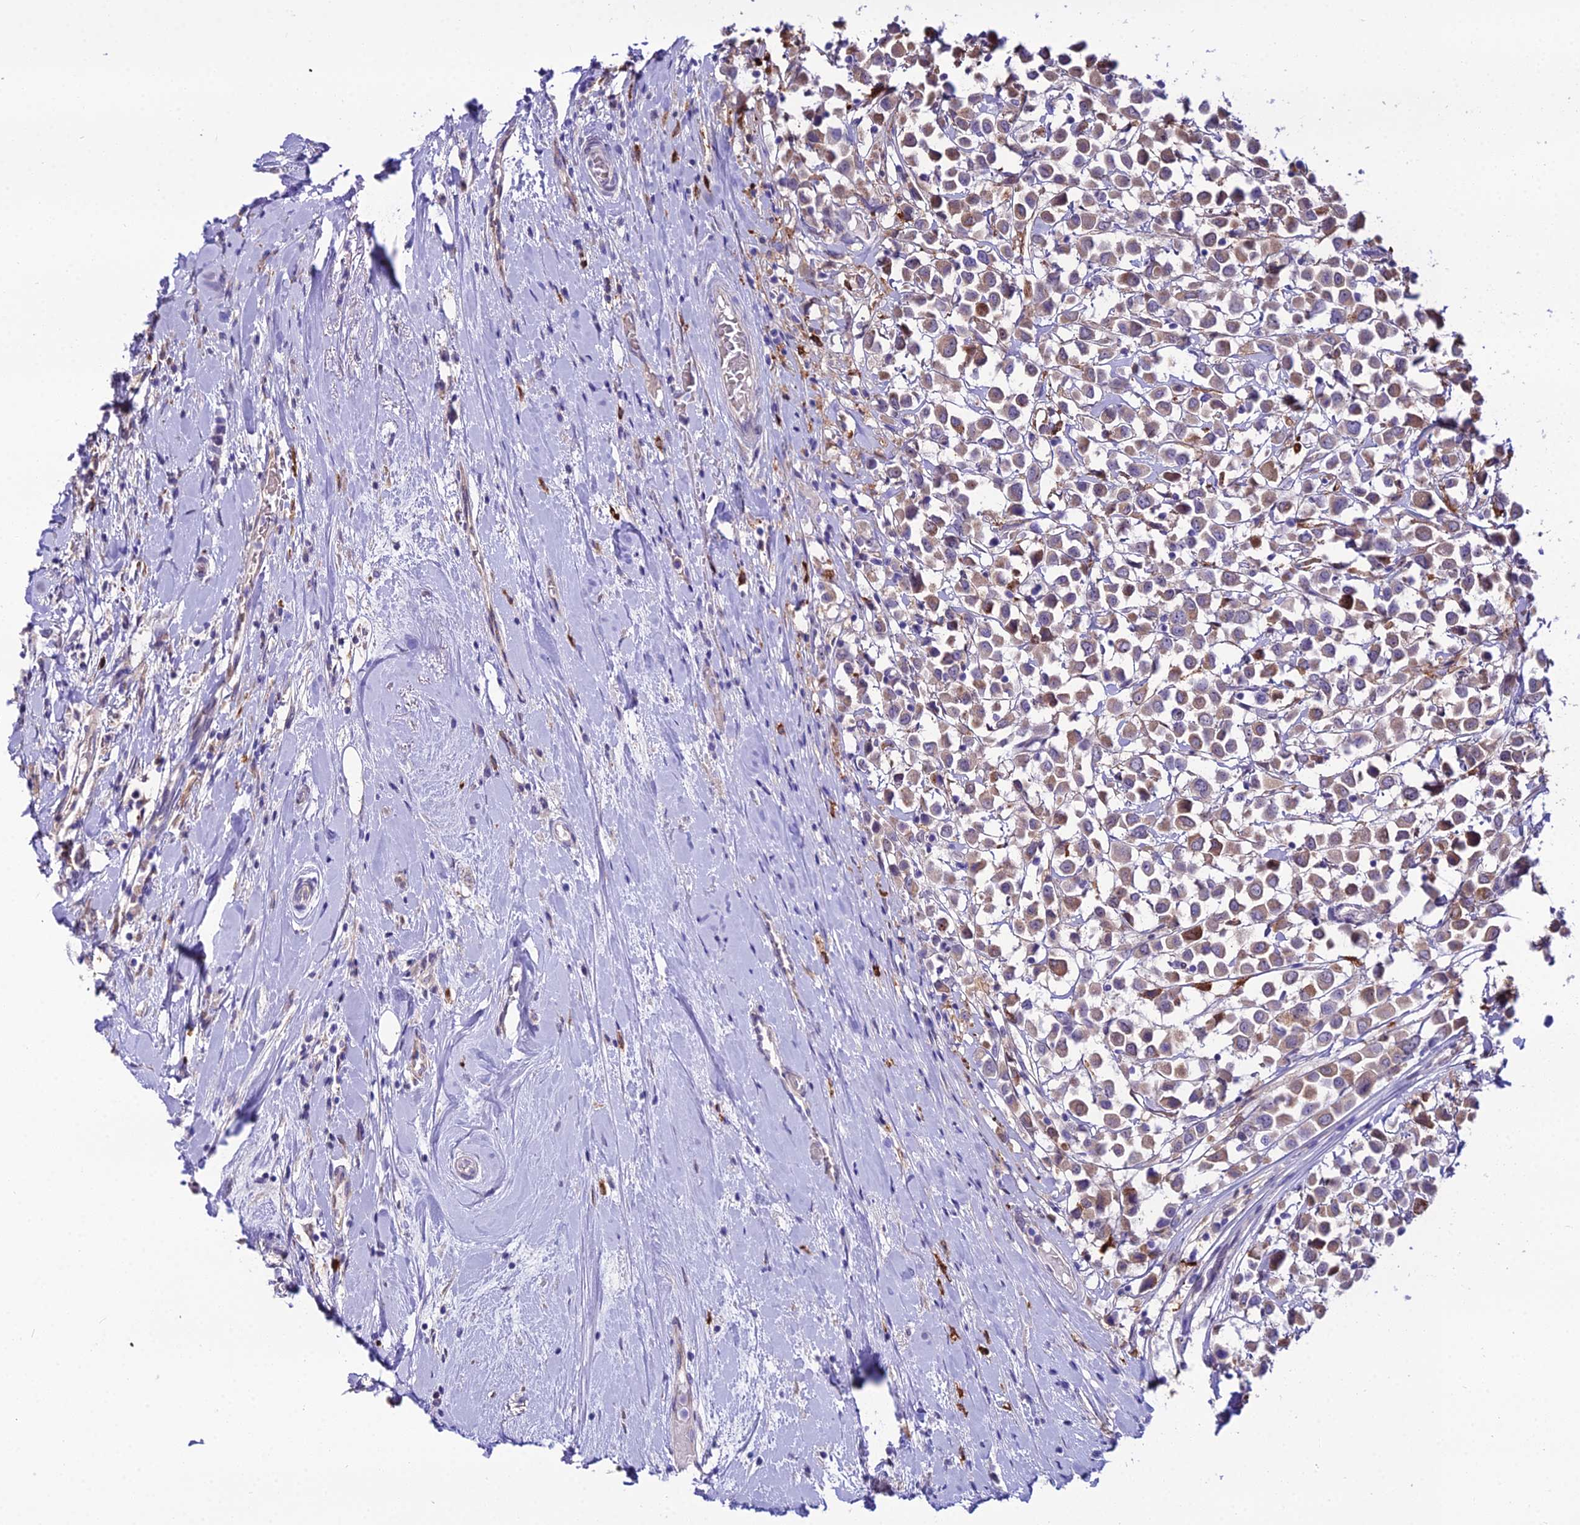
{"staining": {"intensity": "moderate", "quantity": ">75%", "location": "cytoplasmic/membranous"}, "tissue": "breast cancer", "cell_type": "Tumor cells", "image_type": "cancer", "snomed": [{"axis": "morphology", "description": "Duct carcinoma"}, {"axis": "topography", "description": "Breast"}], "caption": "Breast cancer (infiltrating ductal carcinoma) stained with DAB (3,3'-diaminobenzidine) immunohistochemistry (IHC) demonstrates medium levels of moderate cytoplasmic/membranous expression in about >75% of tumor cells.", "gene": "MB21D2", "patient": {"sex": "female", "age": 61}}